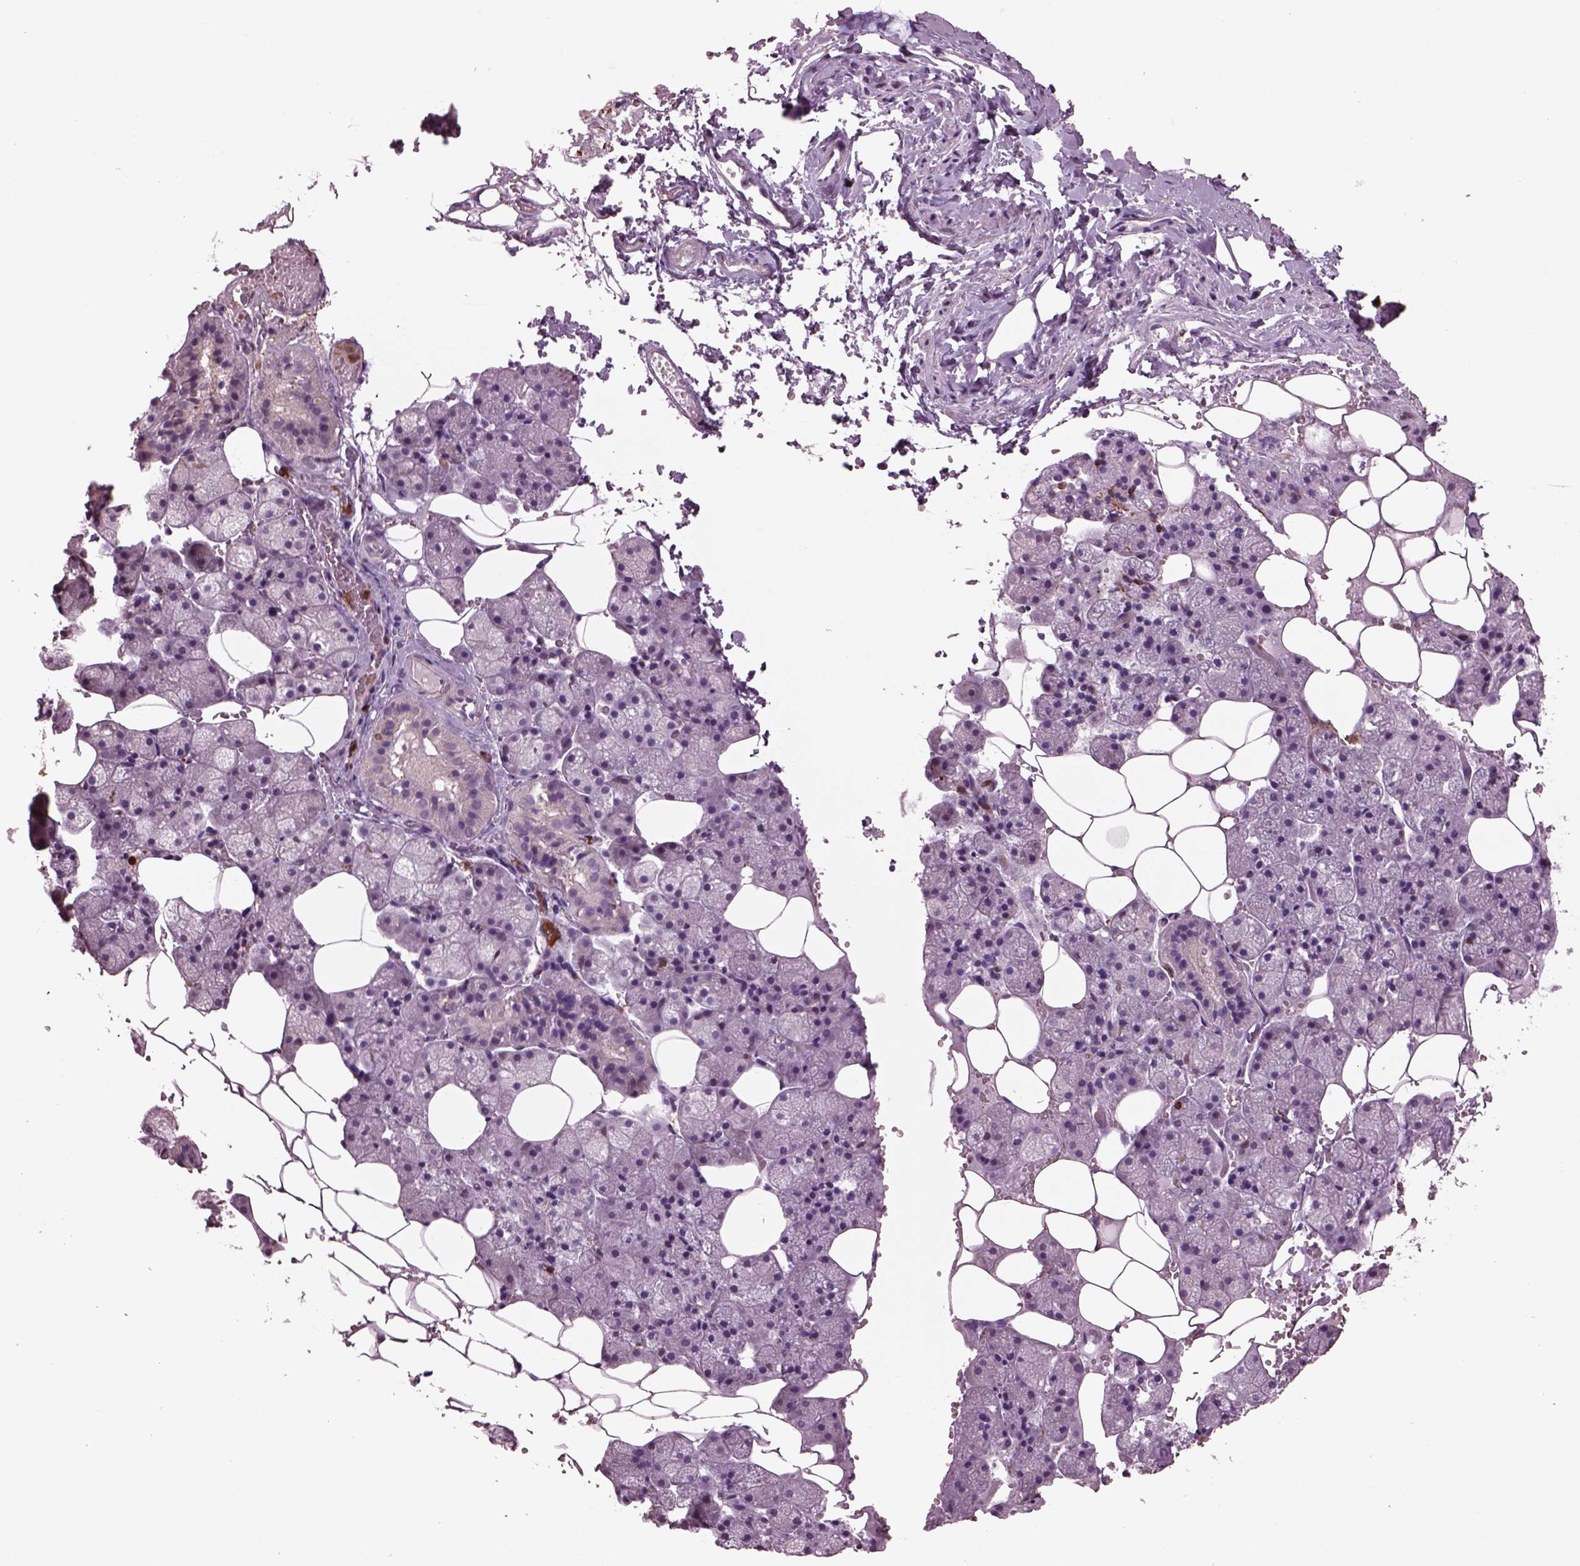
{"staining": {"intensity": "weak", "quantity": "<25%", "location": "cytoplasmic/membranous"}, "tissue": "salivary gland", "cell_type": "Glandular cells", "image_type": "normal", "snomed": [{"axis": "morphology", "description": "Normal tissue, NOS"}, {"axis": "topography", "description": "Salivary gland"}], "caption": "Histopathology image shows no significant protein positivity in glandular cells of benign salivary gland. (Stains: DAB immunohistochemistry (IHC) with hematoxylin counter stain, Microscopy: brightfield microscopy at high magnification).", "gene": "IL31RA", "patient": {"sex": "male", "age": 38}}